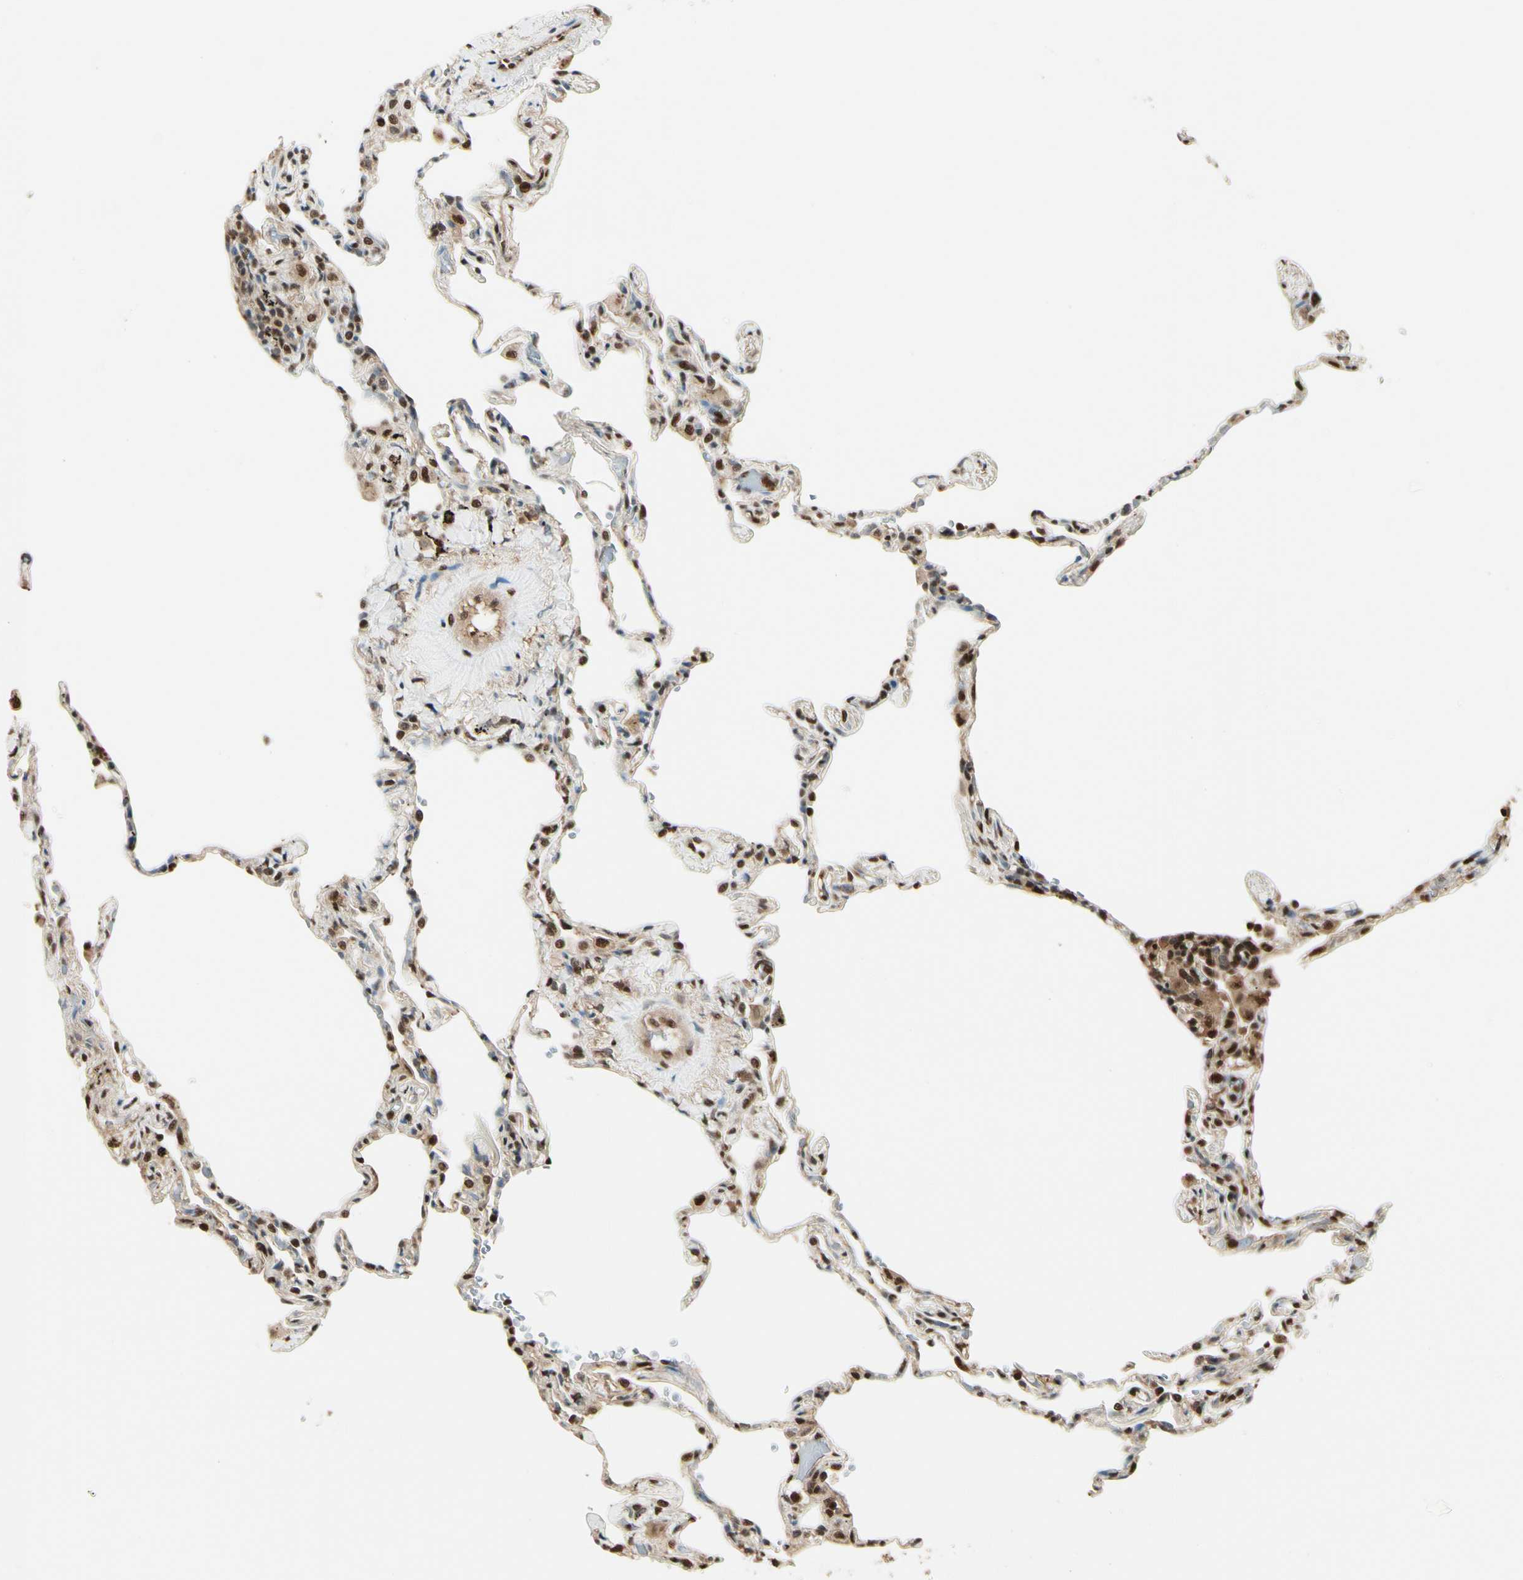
{"staining": {"intensity": "moderate", "quantity": "25%-75%", "location": "cytoplasmic/membranous,nuclear"}, "tissue": "lung", "cell_type": "Alveolar cells", "image_type": "normal", "snomed": [{"axis": "morphology", "description": "Normal tissue, NOS"}, {"axis": "topography", "description": "Lung"}], "caption": "Immunohistochemical staining of normal human lung demonstrates medium levels of moderate cytoplasmic/membranous,nuclear staining in about 25%-75% of alveolar cells. (IHC, brightfield microscopy, high magnification).", "gene": "PNCK", "patient": {"sex": "male", "age": 59}}